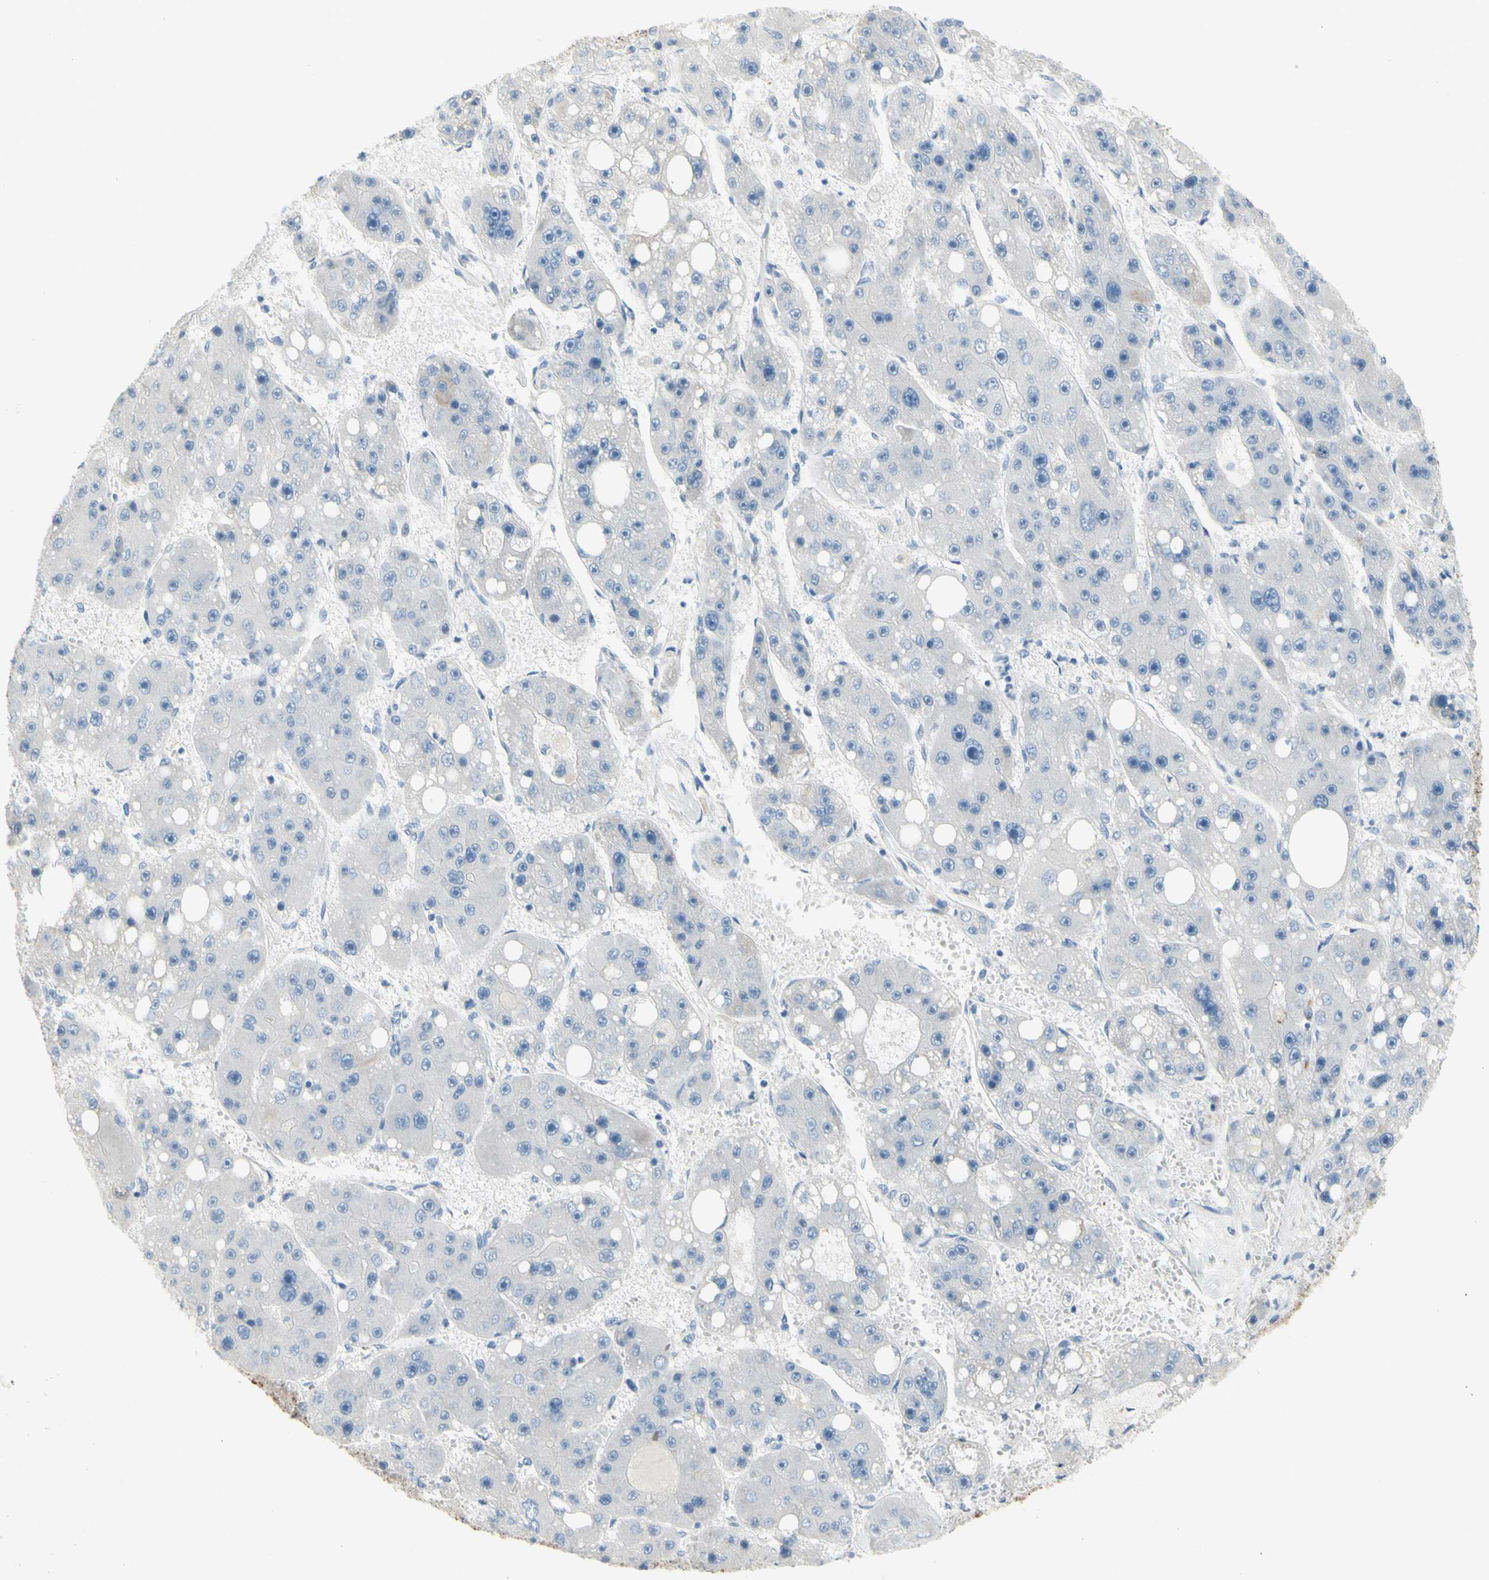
{"staining": {"intensity": "negative", "quantity": "none", "location": "none"}, "tissue": "liver cancer", "cell_type": "Tumor cells", "image_type": "cancer", "snomed": [{"axis": "morphology", "description": "Carcinoma, Hepatocellular, NOS"}, {"axis": "topography", "description": "Liver"}], "caption": "IHC of liver hepatocellular carcinoma shows no expression in tumor cells.", "gene": "MUC1", "patient": {"sex": "female", "age": 61}}